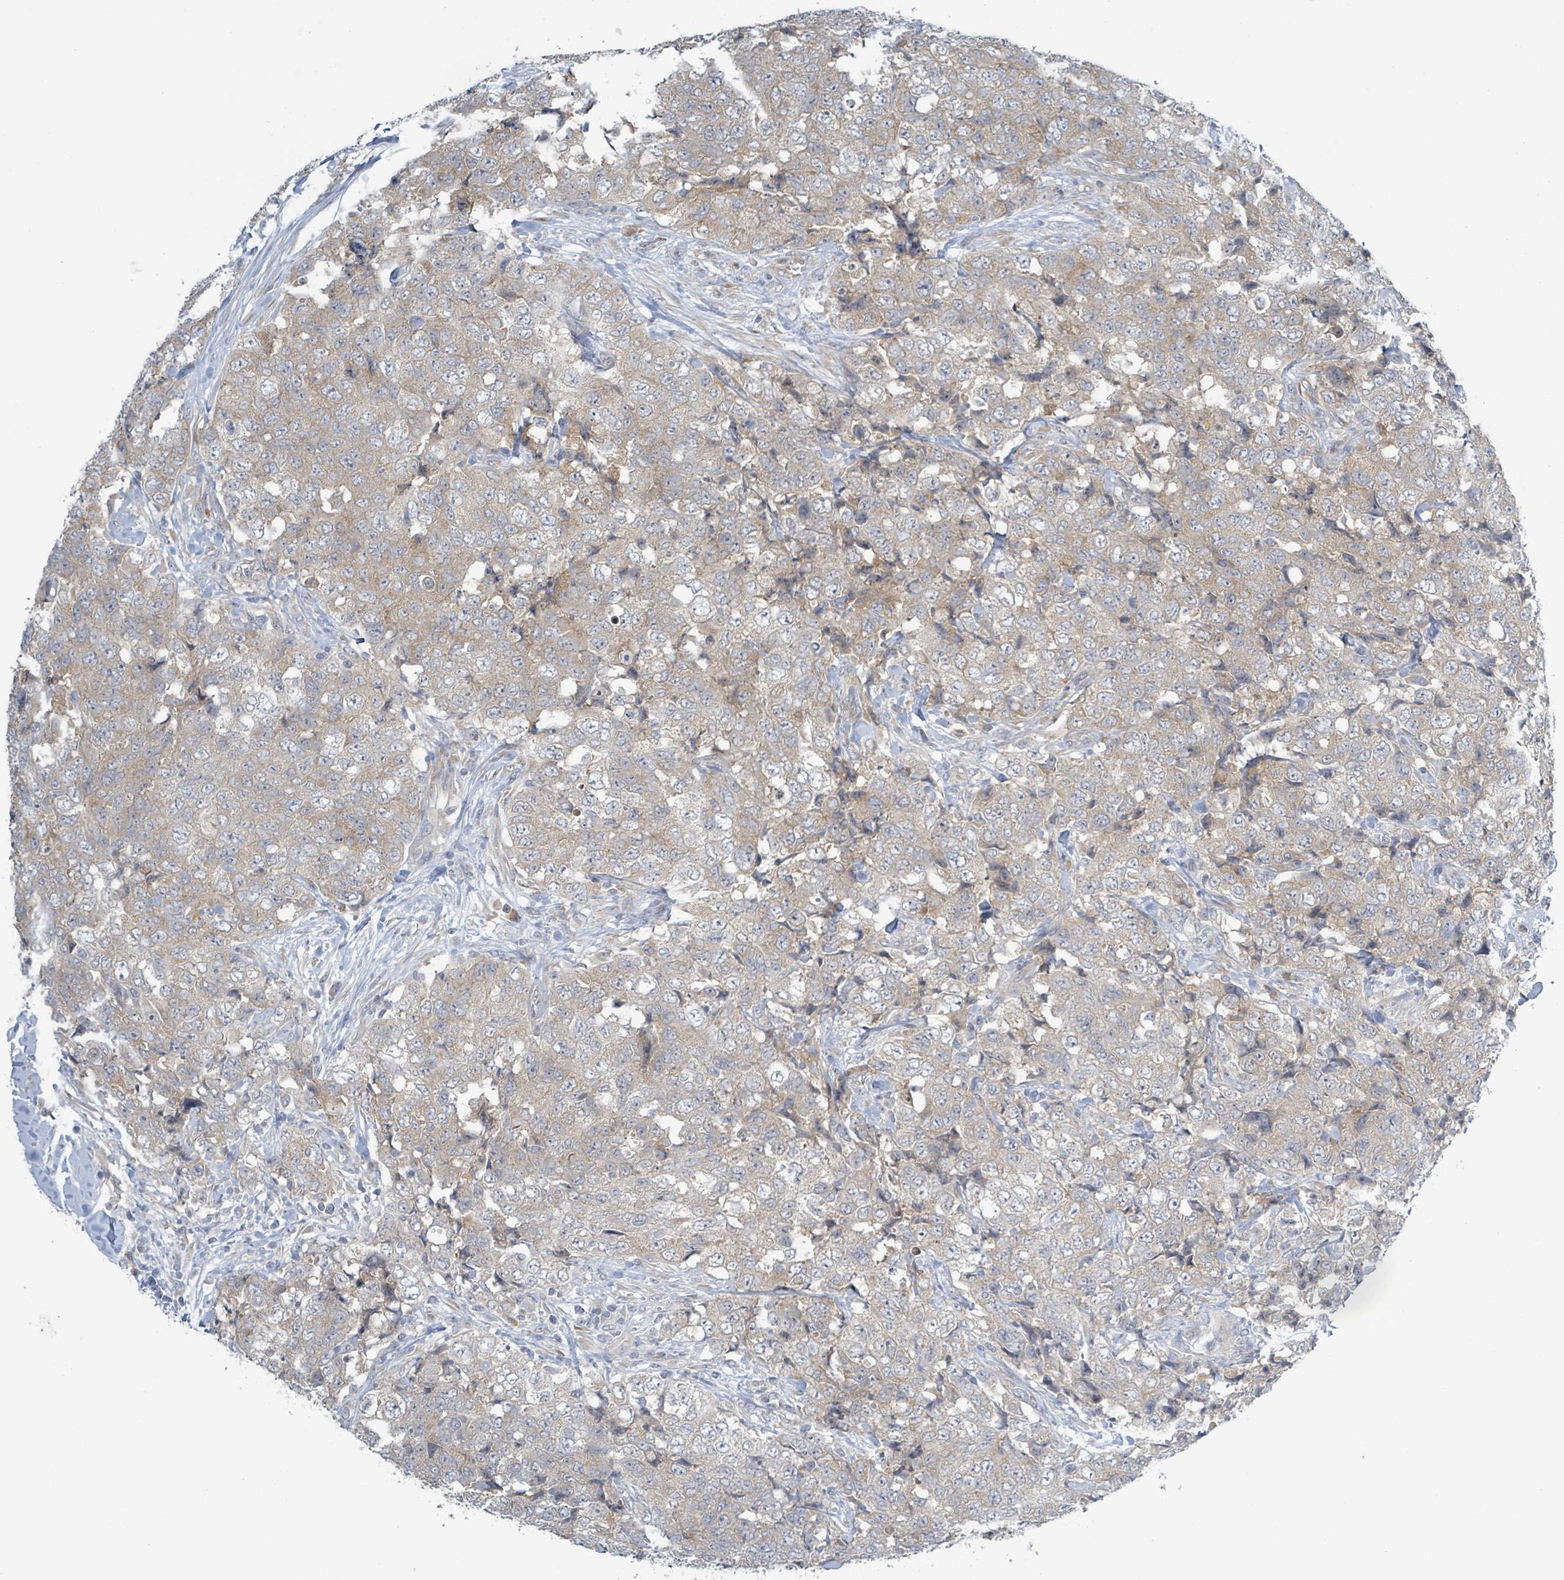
{"staining": {"intensity": "weak", "quantity": "25%-75%", "location": "cytoplasmic/membranous"}, "tissue": "urothelial cancer", "cell_type": "Tumor cells", "image_type": "cancer", "snomed": [{"axis": "morphology", "description": "Urothelial carcinoma, High grade"}, {"axis": "topography", "description": "Urinary bladder"}], "caption": "Immunohistochemical staining of urothelial cancer demonstrates low levels of weak cytoplasmic/membranous expression in about 25%-75% of tumor cells.", "gene": "RPL32", "patient": {"sex": "female", "age": 78}}